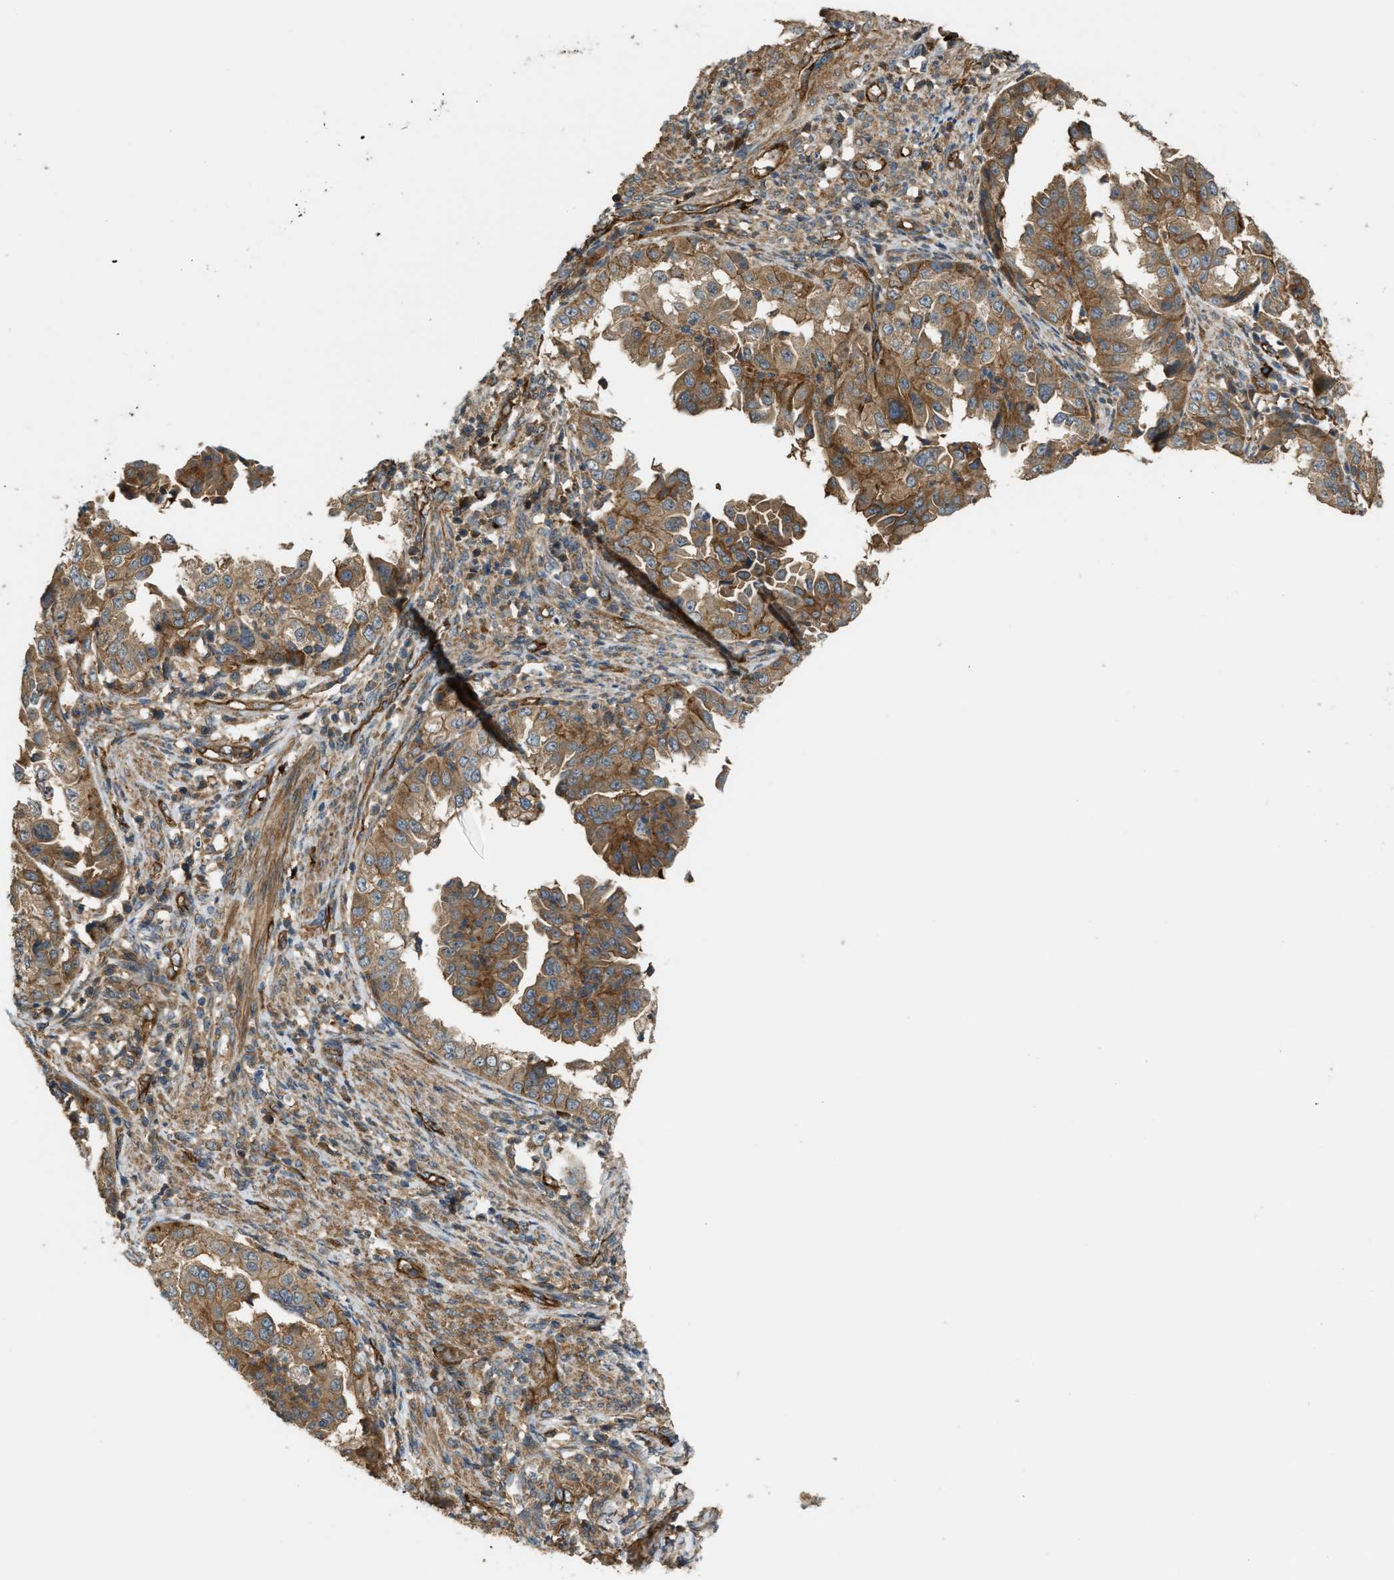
{"staining": {"intensity": "moderate", "quantity": ">75%", "location": "cytoplasmic/membranous"}, "tissue": "endometrial cancer", "cell_type": "Tumor cells", "image_type": "cancer", "snomed": [{"axis": "morphology", "description": "Adenocarcinoma, NOS"}, {"axis": "topography", "description": "Endometrium"}], "caption": "An image of human adenocarcinoma (endometrial) stained for a protein demonstrates moderate cytoplasmic/membranous brown staining in tumor cells.", "gene": "BAG4", "patient": {"sex": "female", "age": 85}}